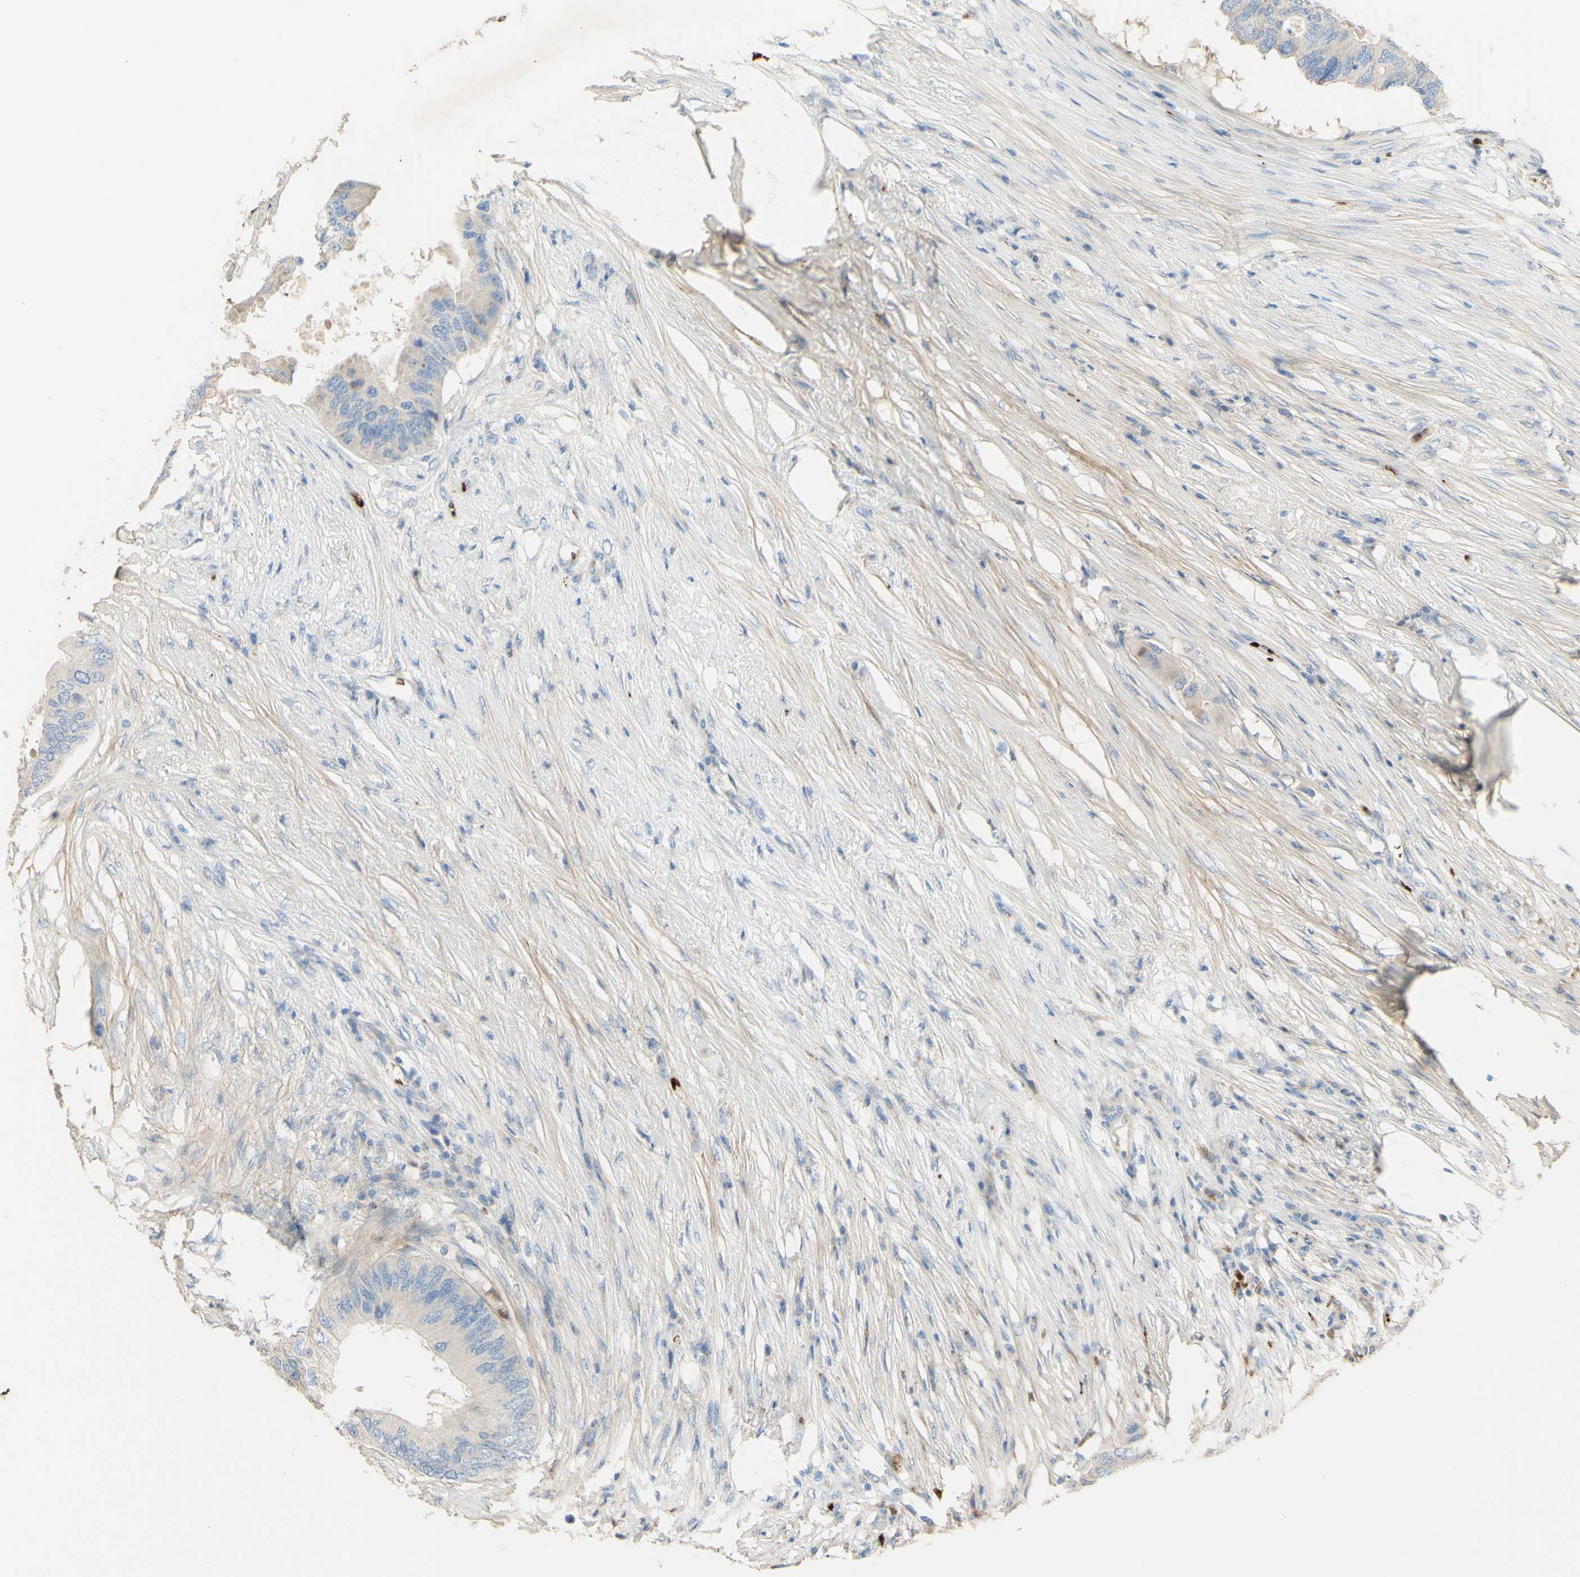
{"staining": {"intensity": "negative", "quantity": "none", "location": "none"}, "tissue": "colorectal cancer", "cell_type": "Tumor cells", "image_type": "cancer", "snomed": [{"axis": "morphology", "description": "Adenocarcinoma, NOS"}, {"axis": "topography", "description": "Colon"}], "caption": "Tumor cells are negative for protein expression in human adenocarcinoma (colorectal).", "gene": "GAN", "patient": {"sex": "male", "age": 71}}